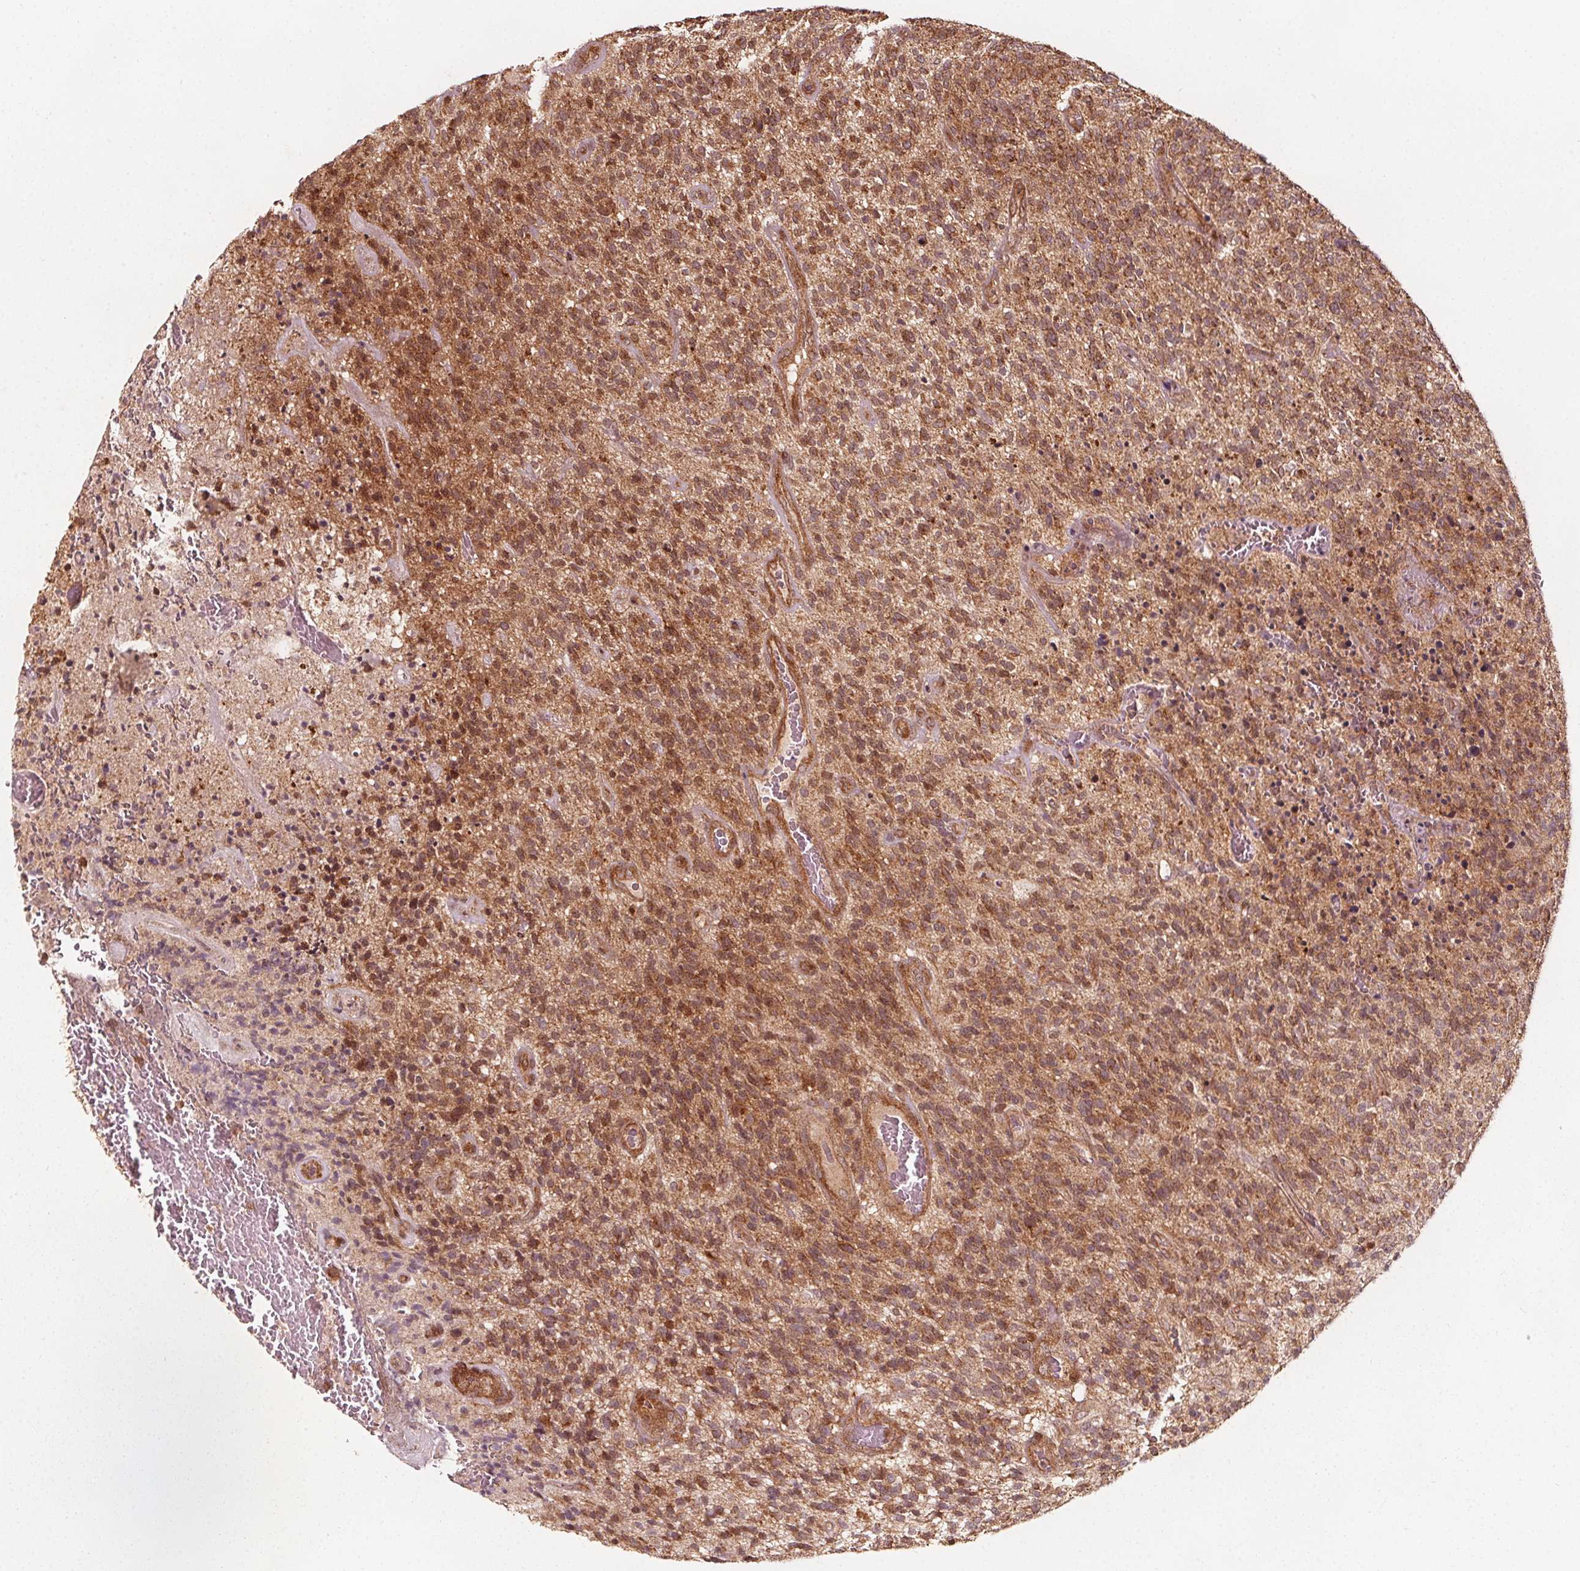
{"staining": {"intensity": "strong", "quantity": ">75%", "location": "cytoplasmic/membranous"}, "tissue": "glioma", "cell_type": "Tumor cells", "image_type": "cancer", "snomed": [{"axis": "morphology", "description": "Glioma, malignant, High grade"}, {"axis": "topography", "description": "Brain"}], "caption": "Immunohistochemistry (IHC) image of human malignant glioma (high-grade) stained for a protein (brown), which shows high levels of strong cytoplasmic/membranous expression in about >75% of tumor cells.", "gene": "AIP", "patient": {"sex": "male", "age": 76}}